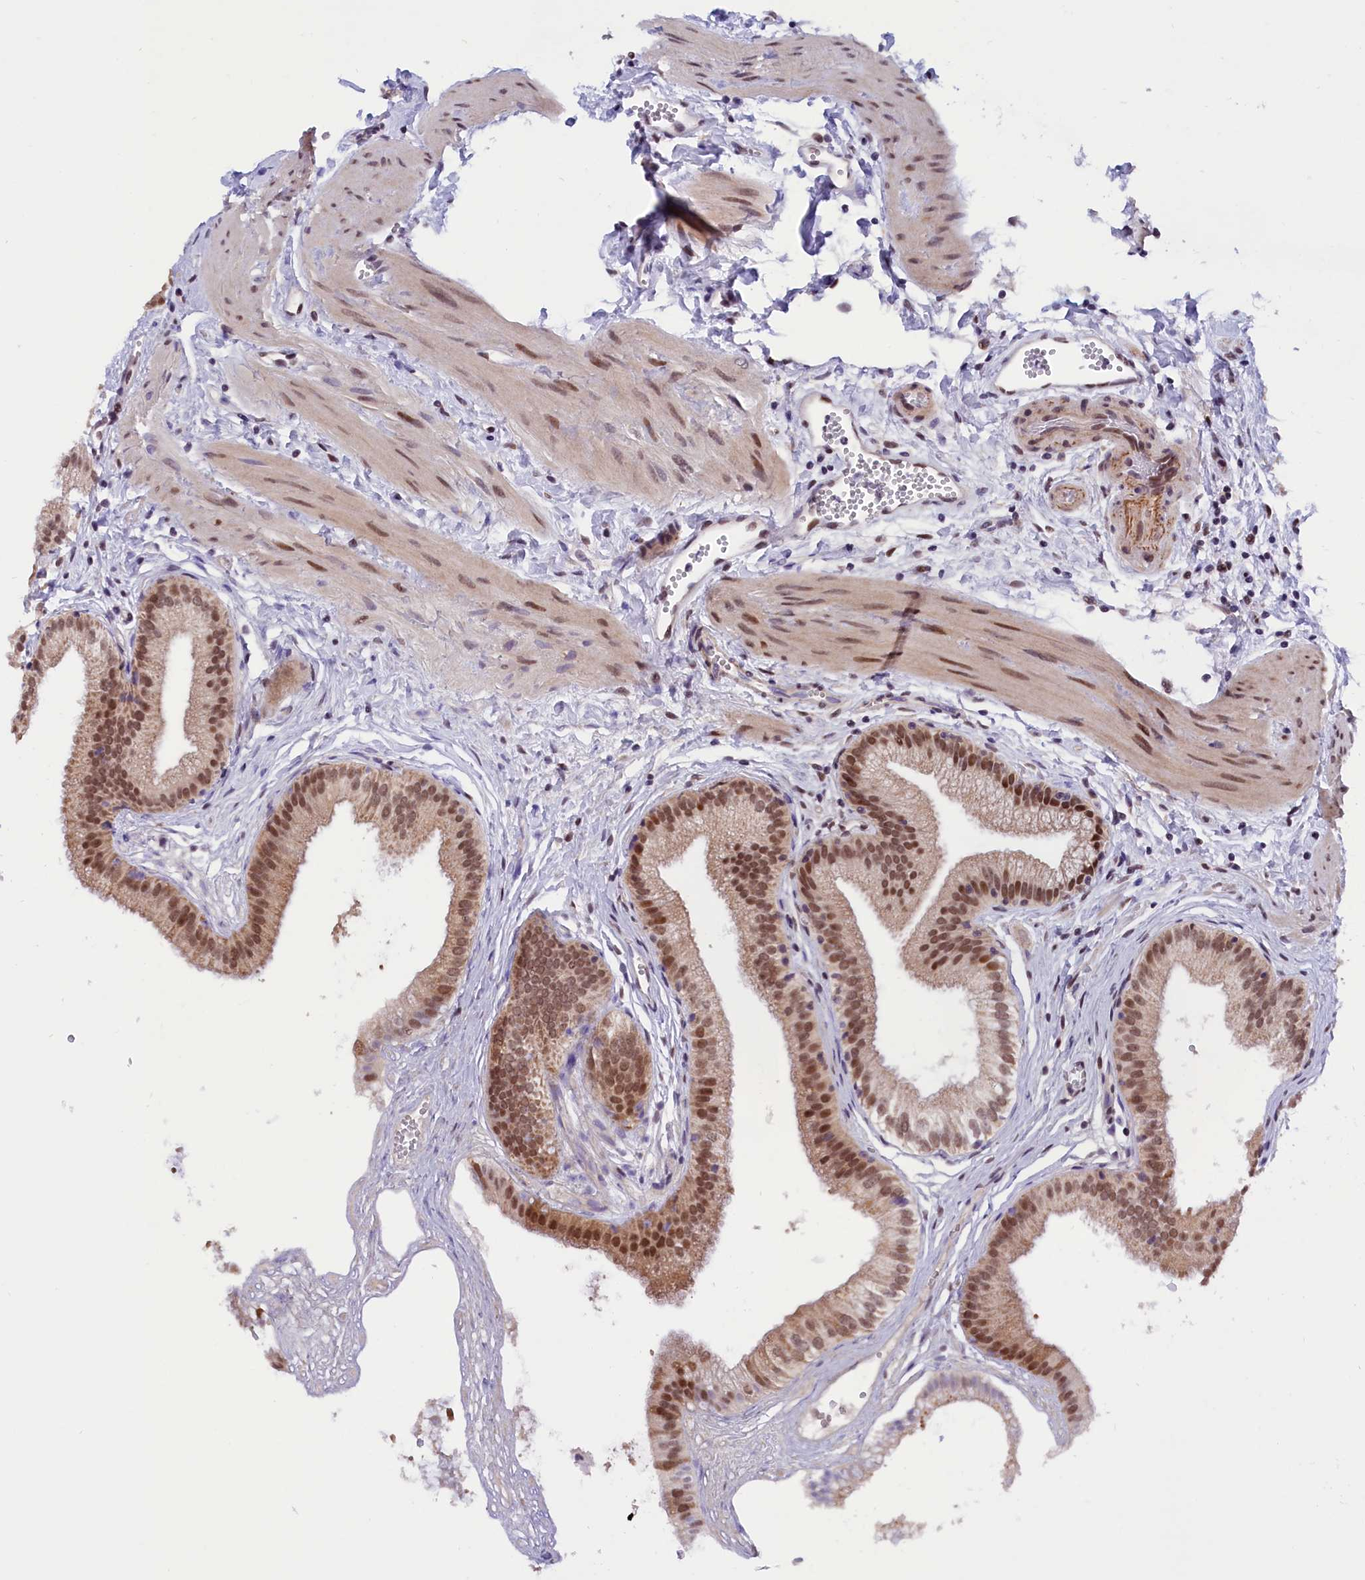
{"staining": {"intensity": "moderate", "quantity": ">75%", "location": "nuclear"}, "tissue": "gallbladder", "cell_type": "Glandular cells", "image_type": "normal", "snomed": [{"axis": "morphology", "description": "Normal tissue, NOS"}, {"axis": "topography", "description": "Gallbladder"}], "caption": "This image reveals immunohistochemistry staining of unremarkable human gallbladder, with medium moderate nuclear expression in approximately >75% of glandular cells.", "gene": "CDYL2", "patient": {"sex": "female", "age": 54}}